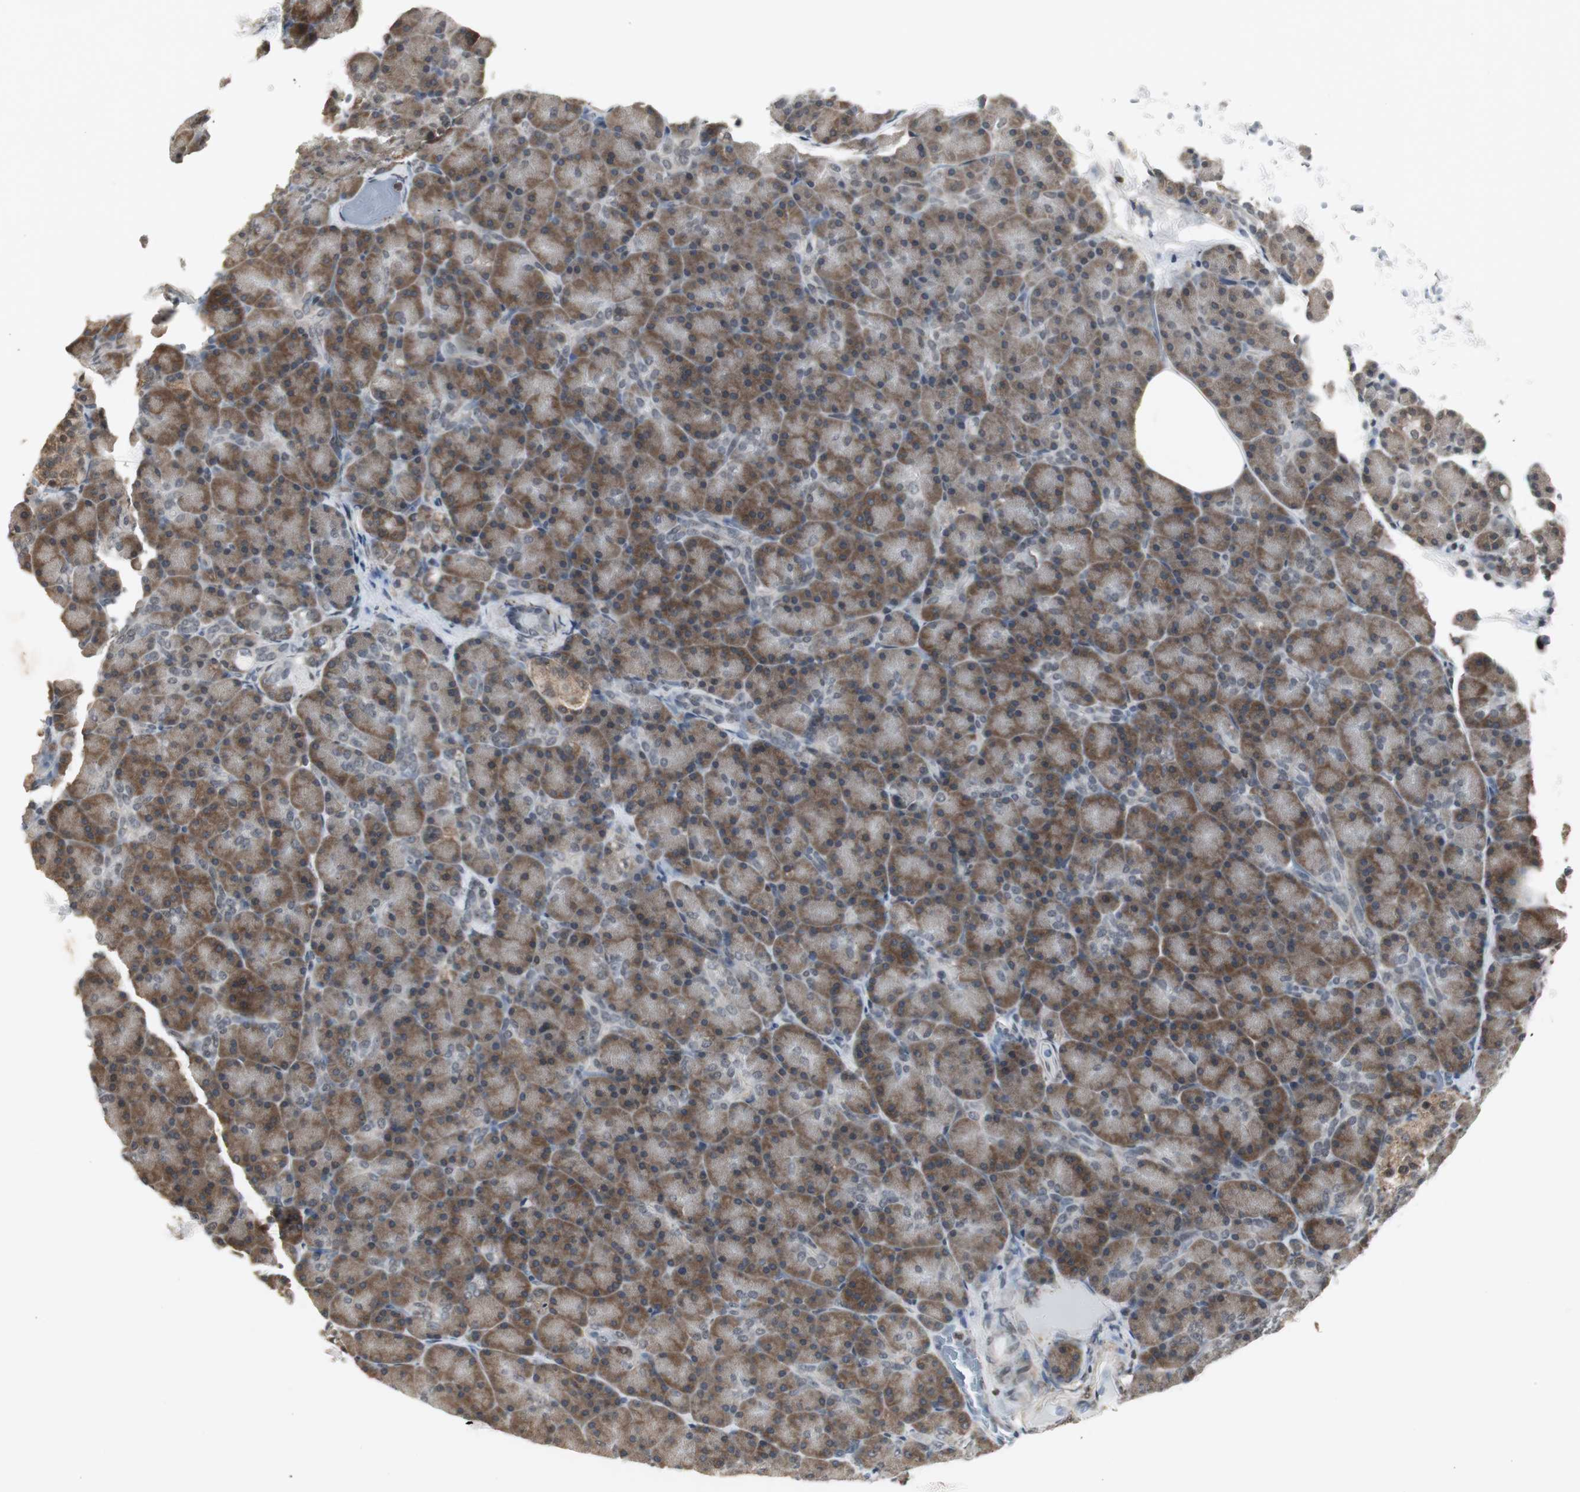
{"staining": {"intensity": "moderate", "quantity": ">75%", "location": "cytoplasmic/membranous"}, "tissue": "pancreas", "cell_type": "Exocrine glandular cells", "image_type": "normal", "snomed": [{"axis": "morphology", "description": "Normal tissue, NOS"}, {"axis": "topography", "description": "Pancreas"}], "caption": "Benign pancreas reveals moderate cytoplasmic/membranous expression in approximately >75% of exocrine glandular cells, visualized by immunohistochemistry. The staining was performed using DAB (3,3'-diaminobenzidine), with brown indicating positive protein expression. Nuclei are stained blue with hematoxylin.", "gene": "MPG", "patient": {"sex": "female", "age": 43}}